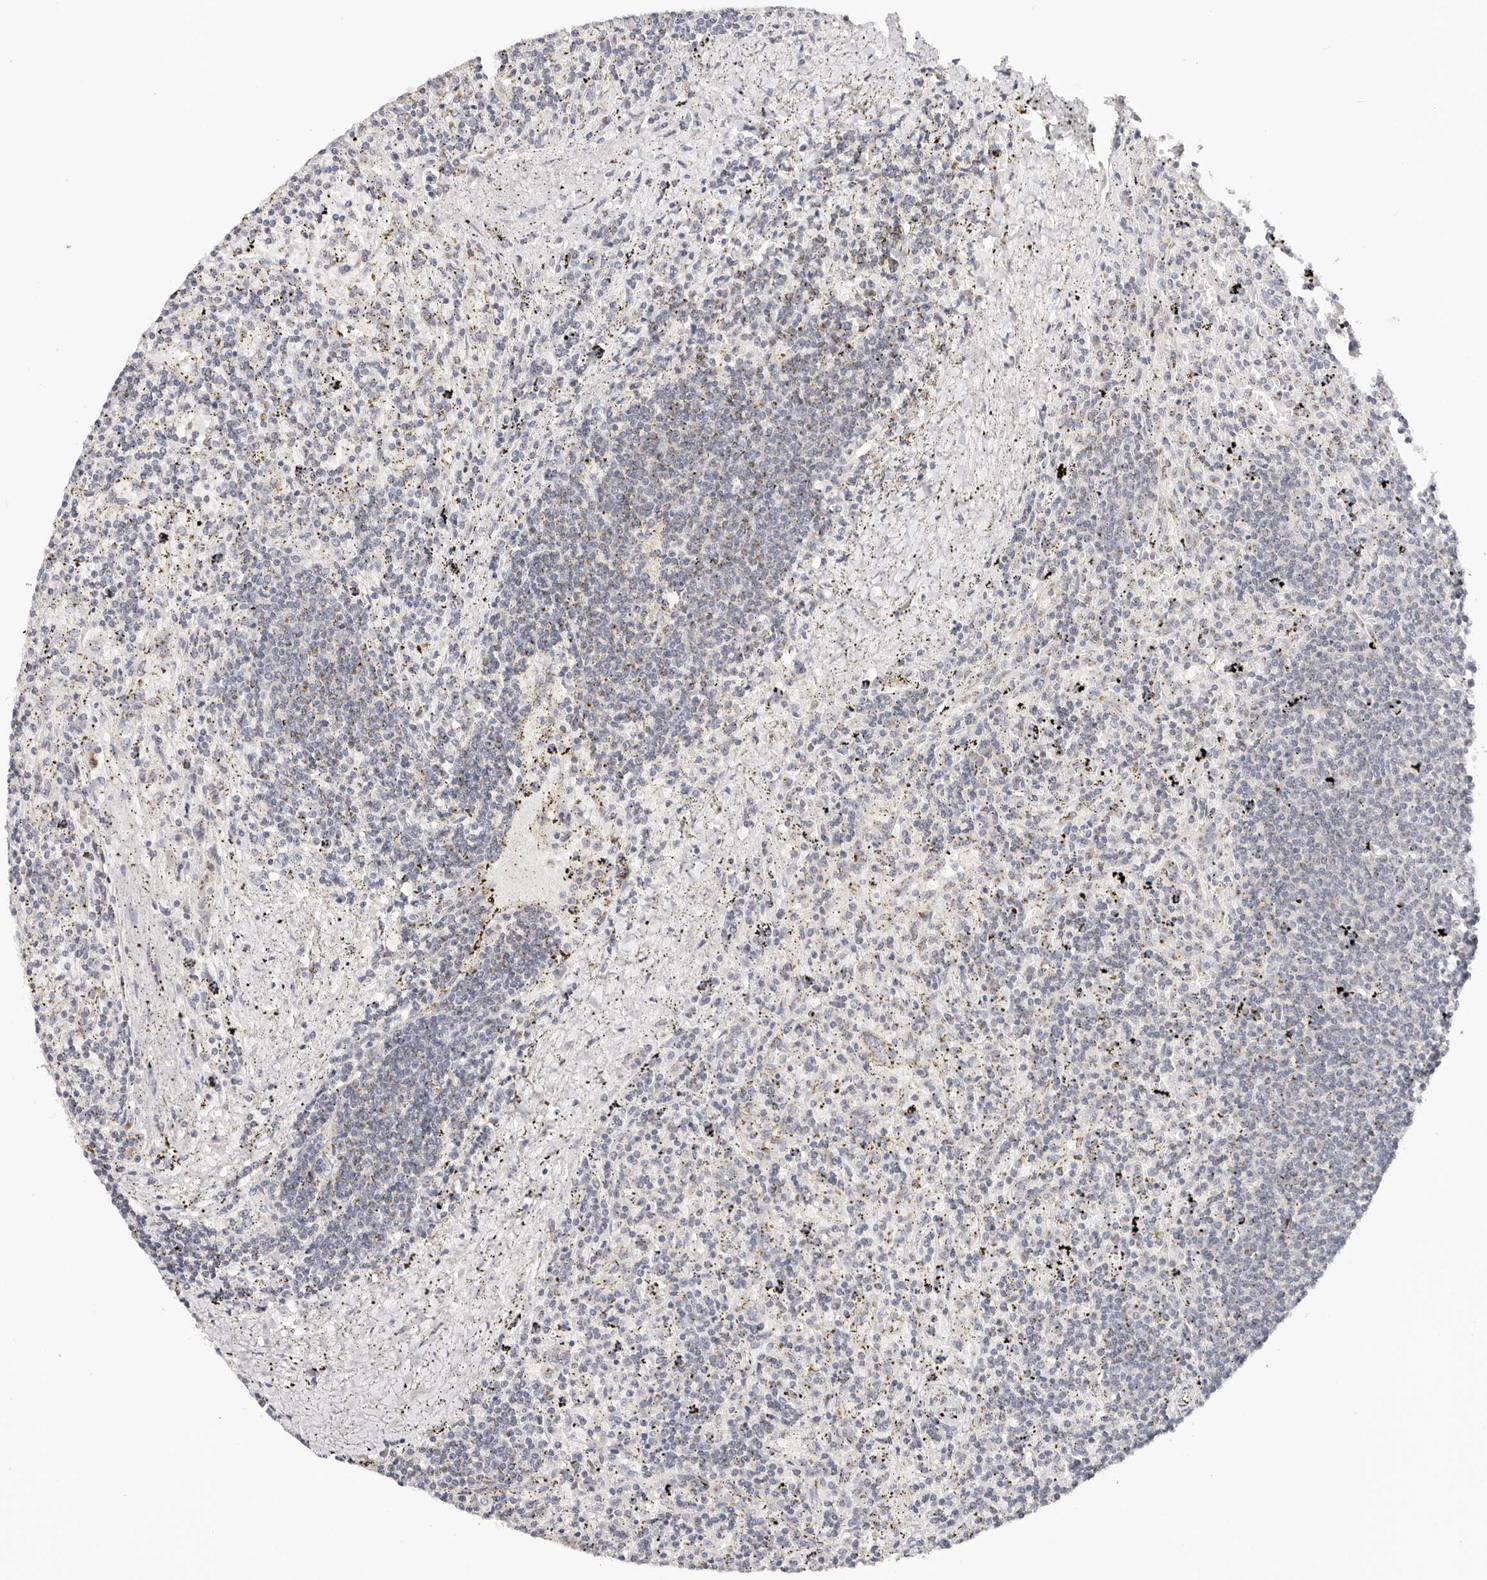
{"staining": {"intensity": "weak", "quantity": "25%-75%", "location": "cytoplasmic/membranous"}, "tissue": "lymphoma", "cell_type": "Tumor cells", "image_type": "cancer", "snomed": [{"axis": "morphology", "description": "Malignant lymphoma, non-Hodgkin's type, Low grade"}, {"axis": "topography", "description": "Spleen"}], "caption": "A histopathology image of human lymphoma stained for a protein exhibits weak cytoplasmic/membranous brown staining in tumor cells.", "gene": "VIPAS39", "patient": {"sex": "male", "age": 76}}